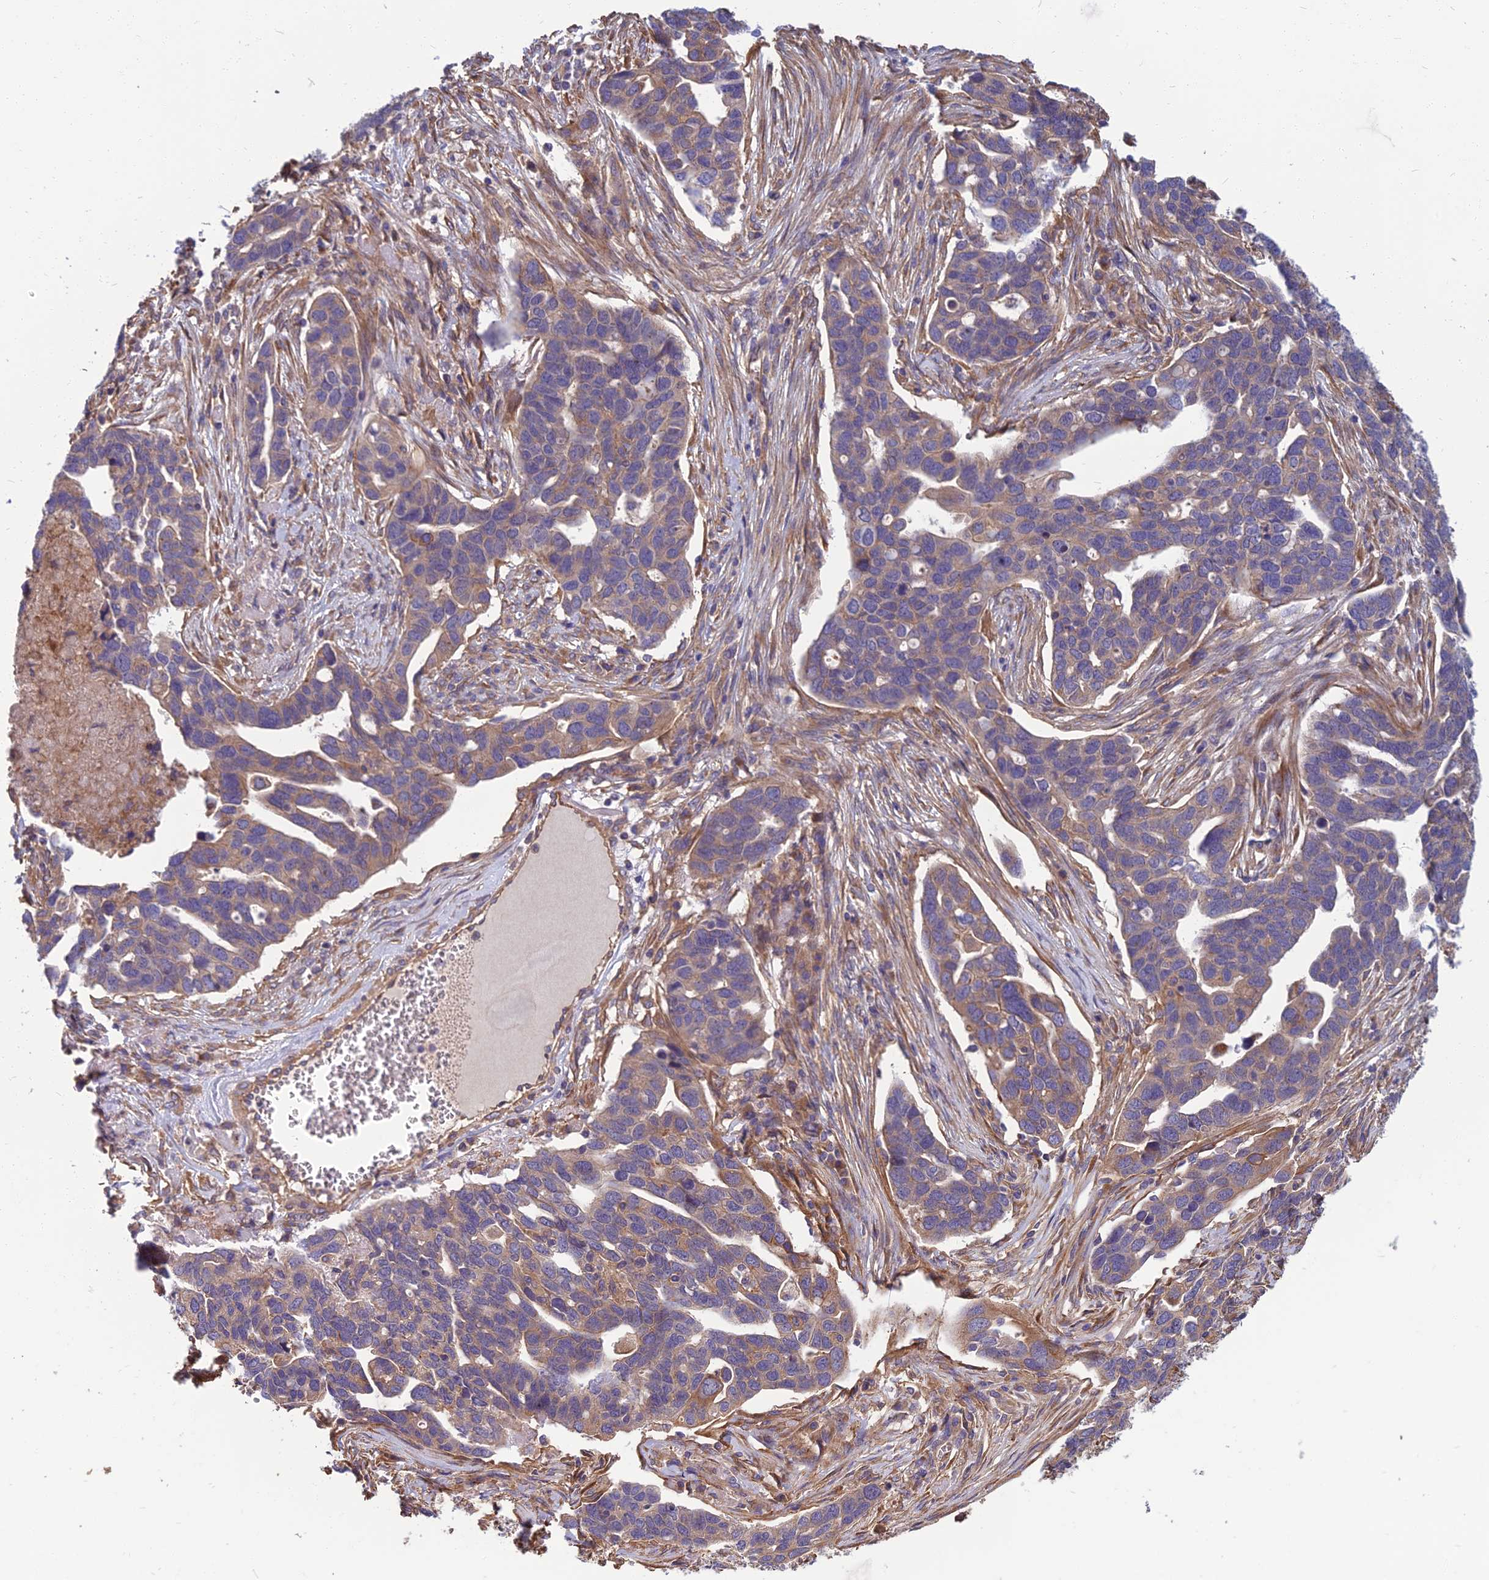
{"staining": {"intensity": "weak", "quantity": "25%-75%", "location": "cytoplasmic/membranous"}, "tissue": "ovarian cancer", "cell_type": "Tumor cells", "image_type": "cancer", "snomed": [{"axis": "morphology", "description": "Cystadenocarcinoma, serous, NOS"}, {"axis": "topography", "description": "Ovary"}], "caption": "Weak cytoplasmic/membranous protein staining is seen in approximately 25%-75% of tumor cells in ovarian cancer (serous cystadenocarcinoma).", "gene": "WDR24", "patient": {"sex": "female", "age": 54}}